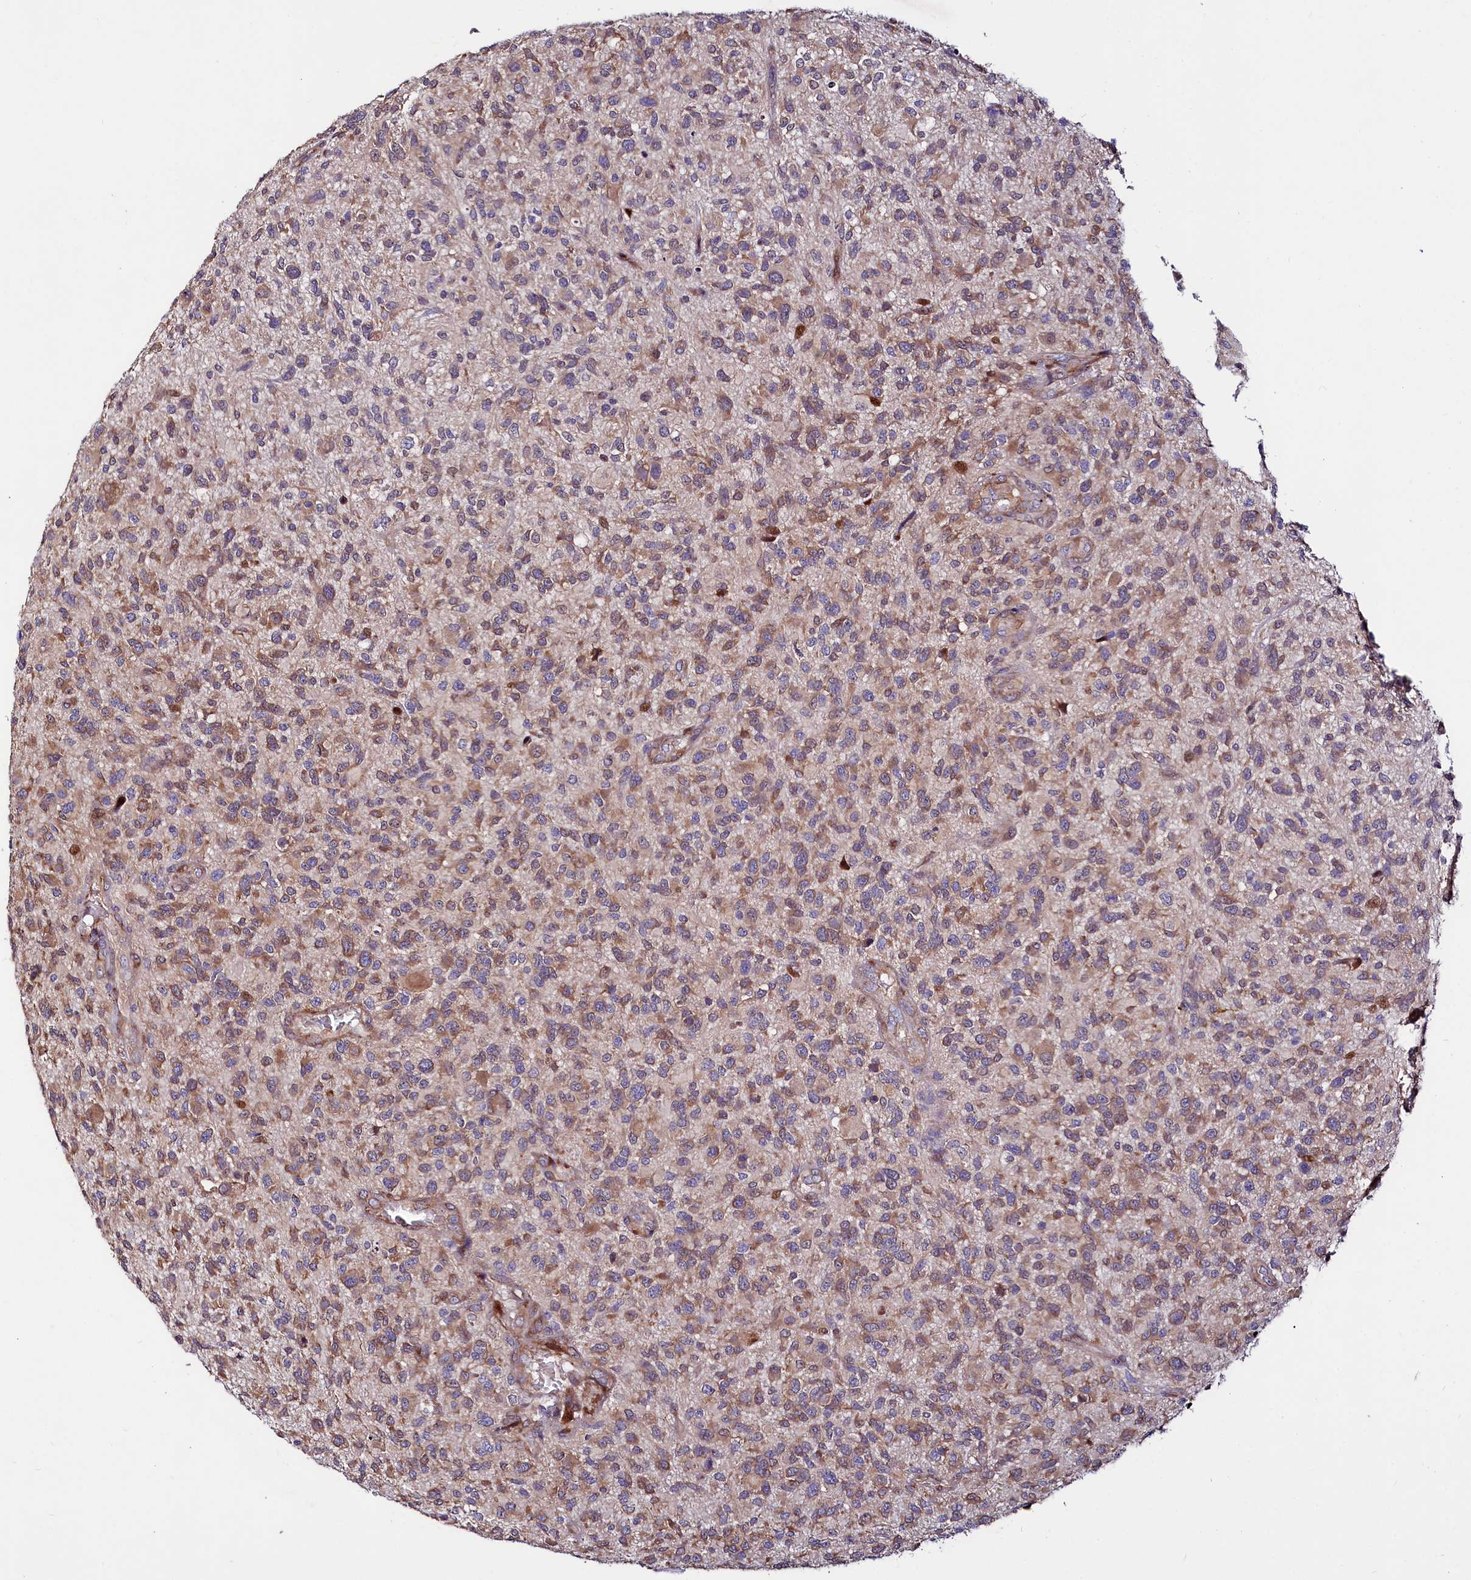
{"staining": {"intensity": "moderate", "quantity": ">75%", "location": "cytoplasmic/membranous"}, "tissue": "glioma", "cell_type": "Tumor cells", "image_type": "cancer", "snomed": [{"axis": "morphology", "description": "Glioma, malignant, High grade"}, {"axis": "topography", "description": "Brain"}], "caption": "A high-resolution histopathology image shows immunohistochemistry (IHC) staining of glioma, which shows moderate cytoplasmic/membranous staining in approximately >75% of tumor cells.", "gene": "PDZRN3", "patient": {"sex": "male", "age": 47}}